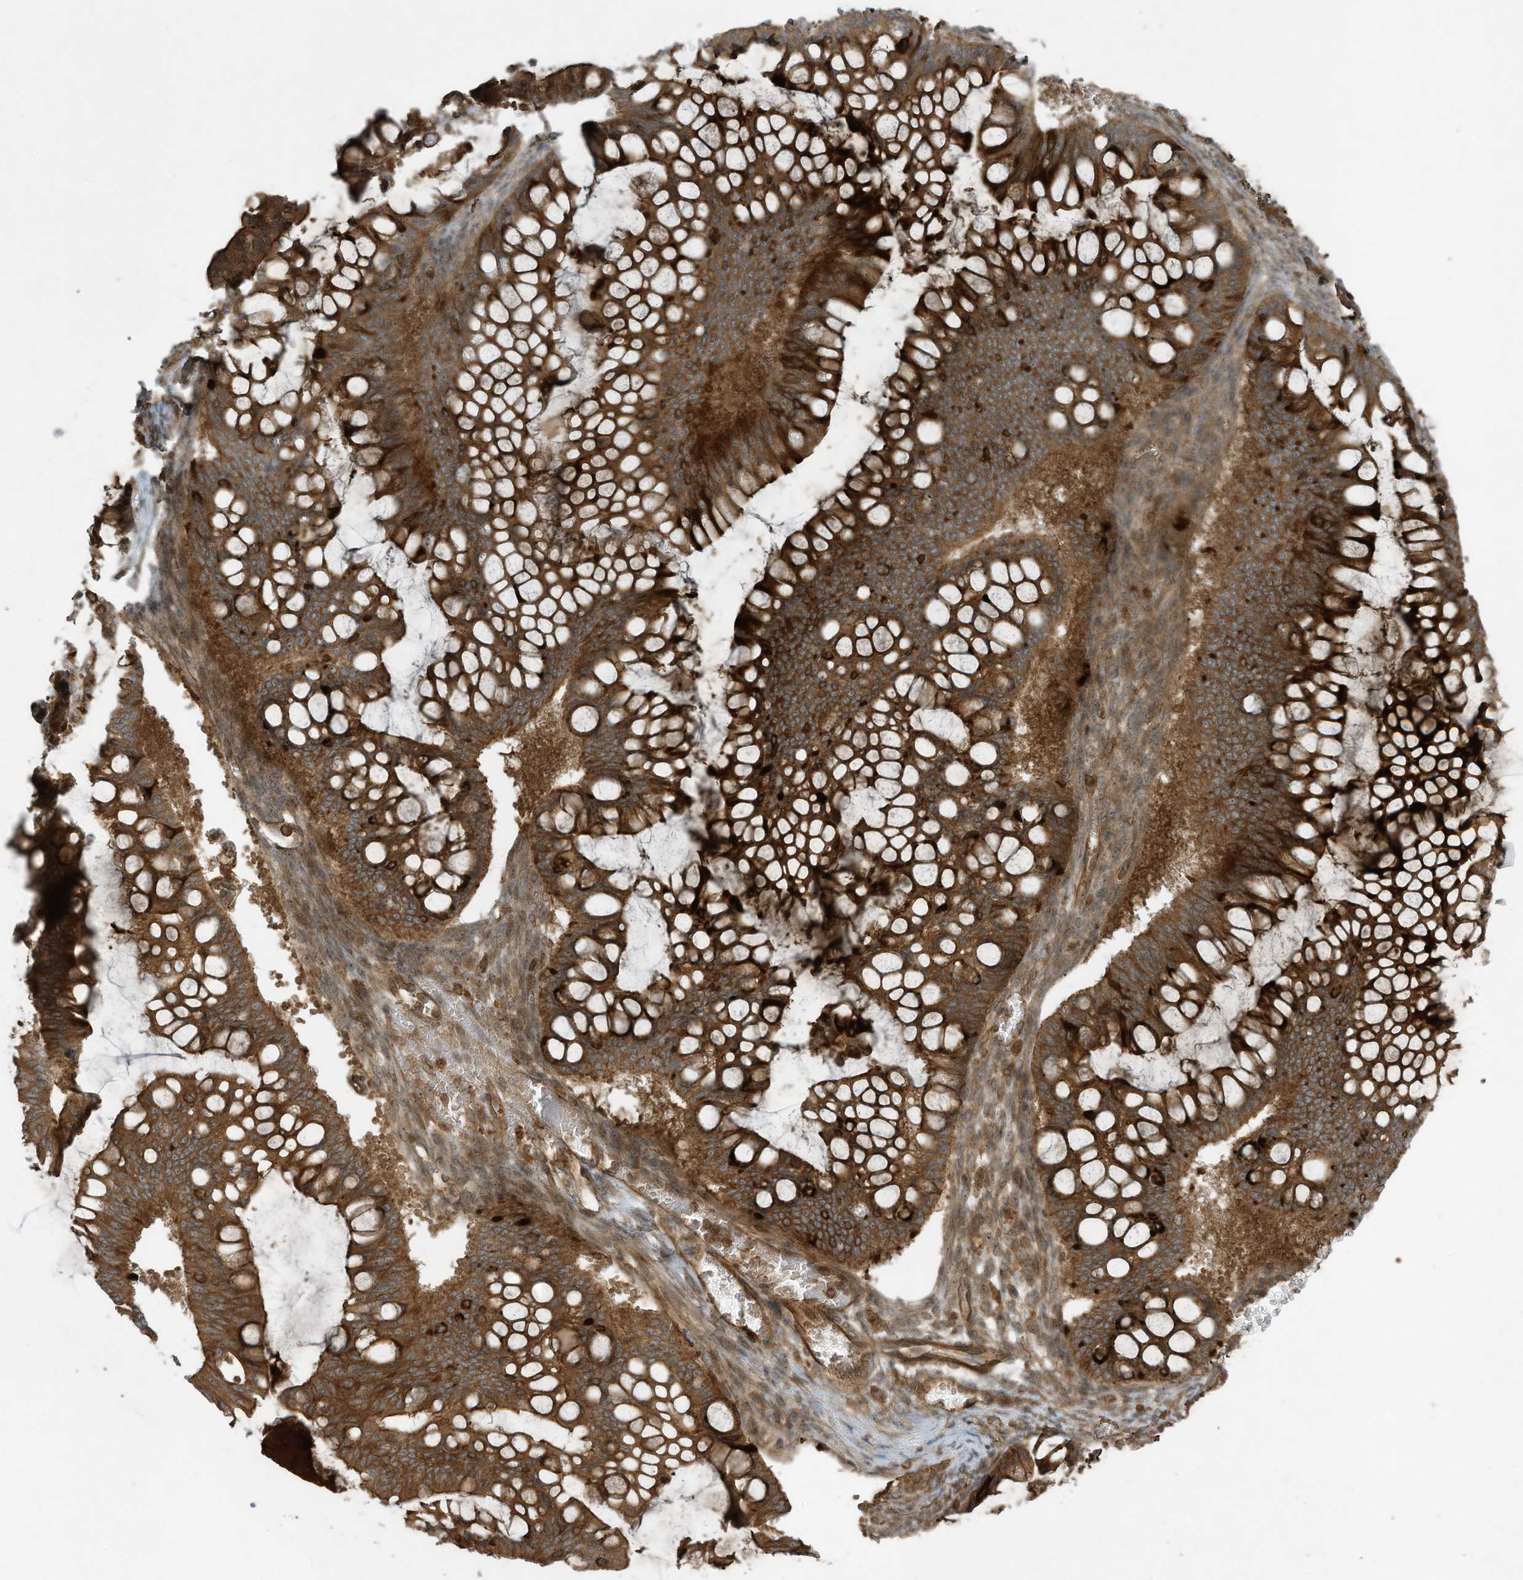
{"staining": {"intensity": "strong", "quantity": ">75%", "location": "cytoplasmic/membranous"}, "tissue": "ovarian cancer", "cell_type": "Tumor cells", "image_type": "cancer", "snomed": [{"axis": "morphology", "description": "Cystadenocarcinoma, mucinous, NOS"}, {"axis": "topography", "description": "Ovary"}], "caption": "Protein expression analysis of mucinous cystadenocarcinoma (ovarian) exhibits strong cytoplasmic/membranous staining in approximately >75% of tumor cells.", "gene": "DDIT4", "patient": {"sex": "female", "age": 73}}